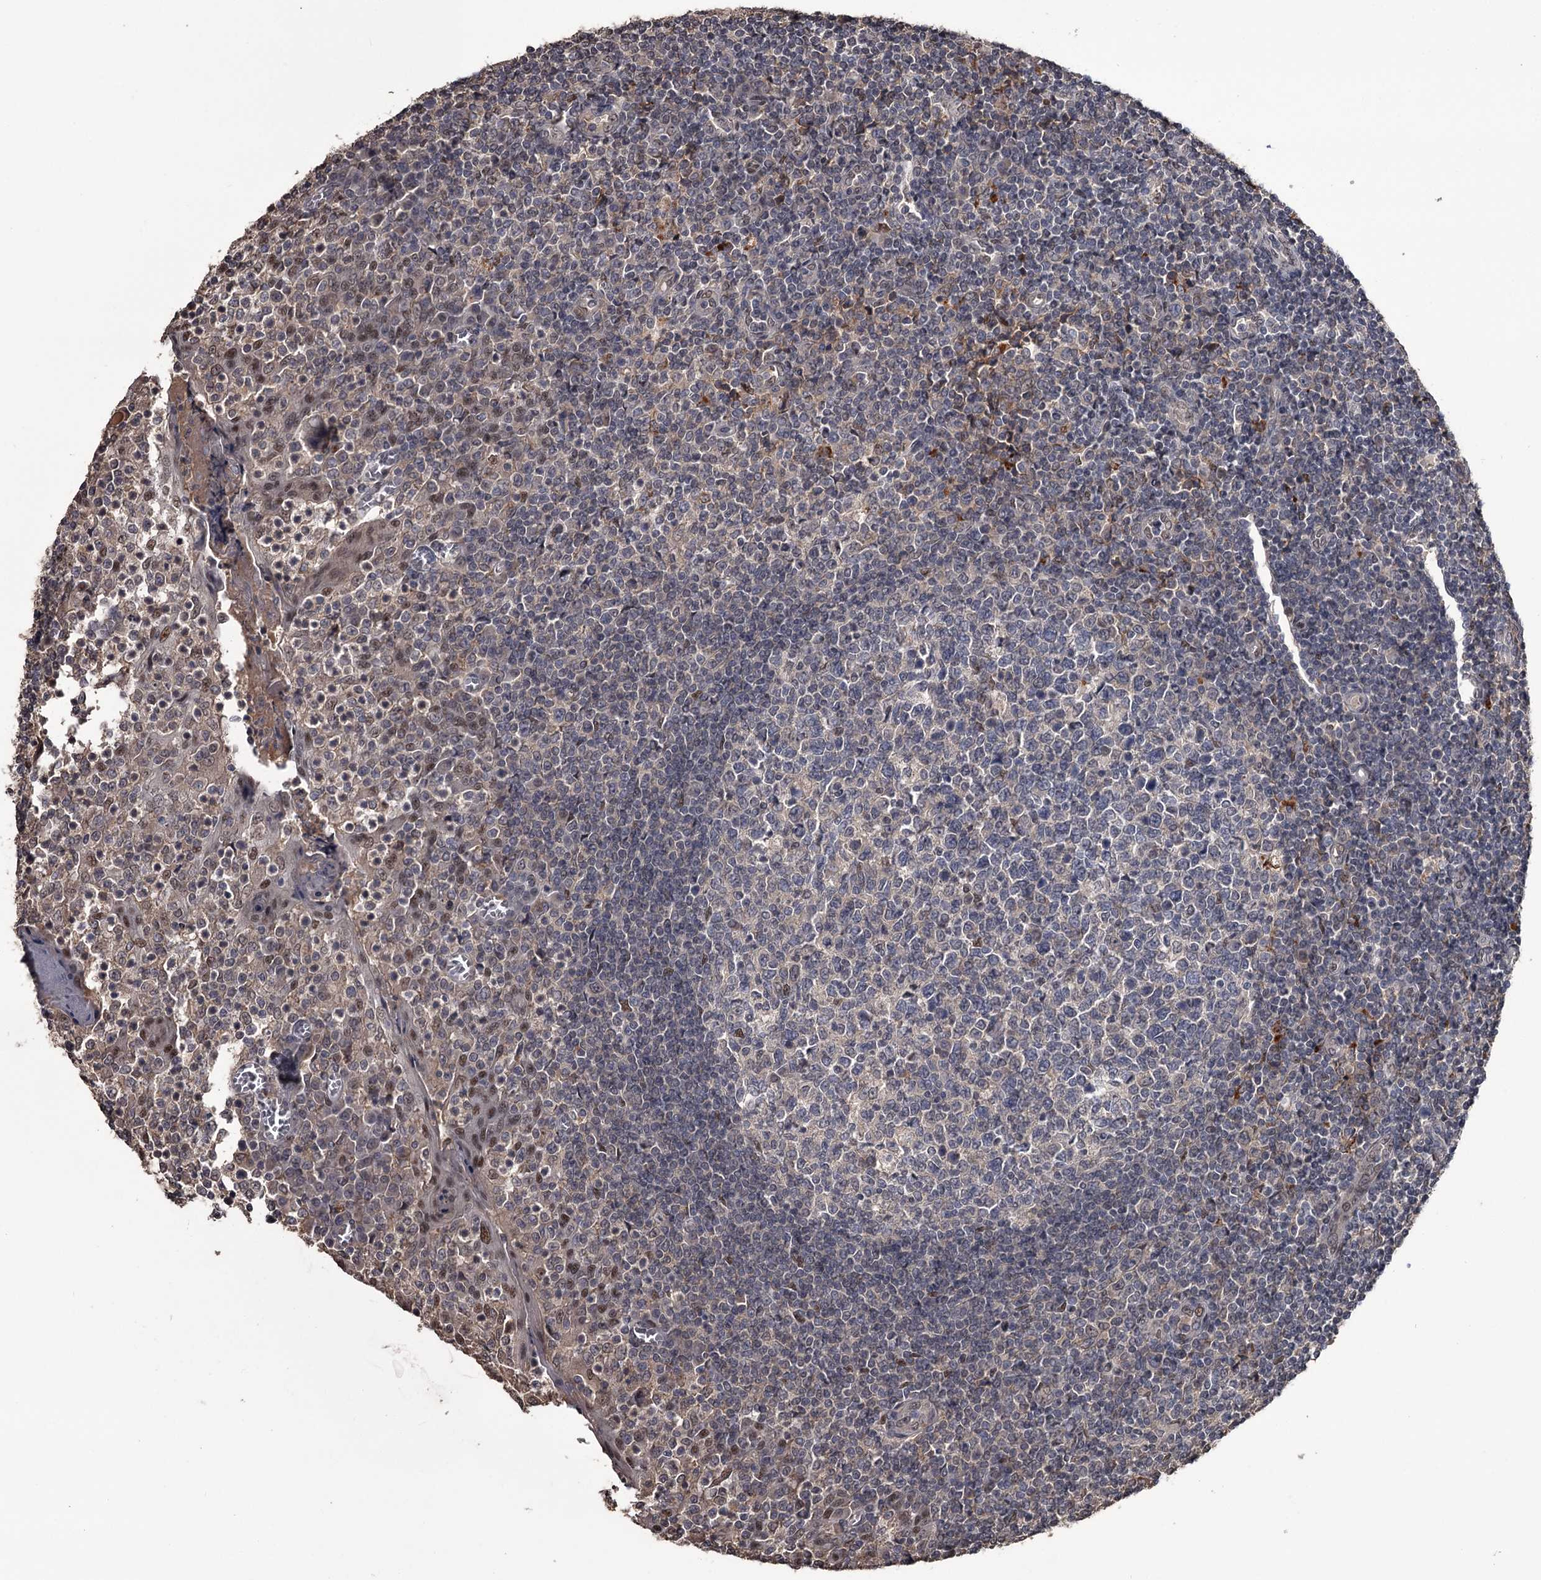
{"staining": {"intensity": "moderate", "quantity": "<25%", "location": "nuclear"}, "tissue": "tonsil", "cell_type": "Germinal center cells", "image_type": "normal", "snomed": [{"axis": "morphology", "description": "Normal tissue, NOS"}, {"axis": "topography", "description": "Tonsil"}], "caption": "Tonsil stained with immunohistochemistry (IHC) exhibits moderate nuclear positivity in approximately <25% of germinal center cells.", "gene": "PRPF40B", "patient": {"sex": "female", "age": 19}}